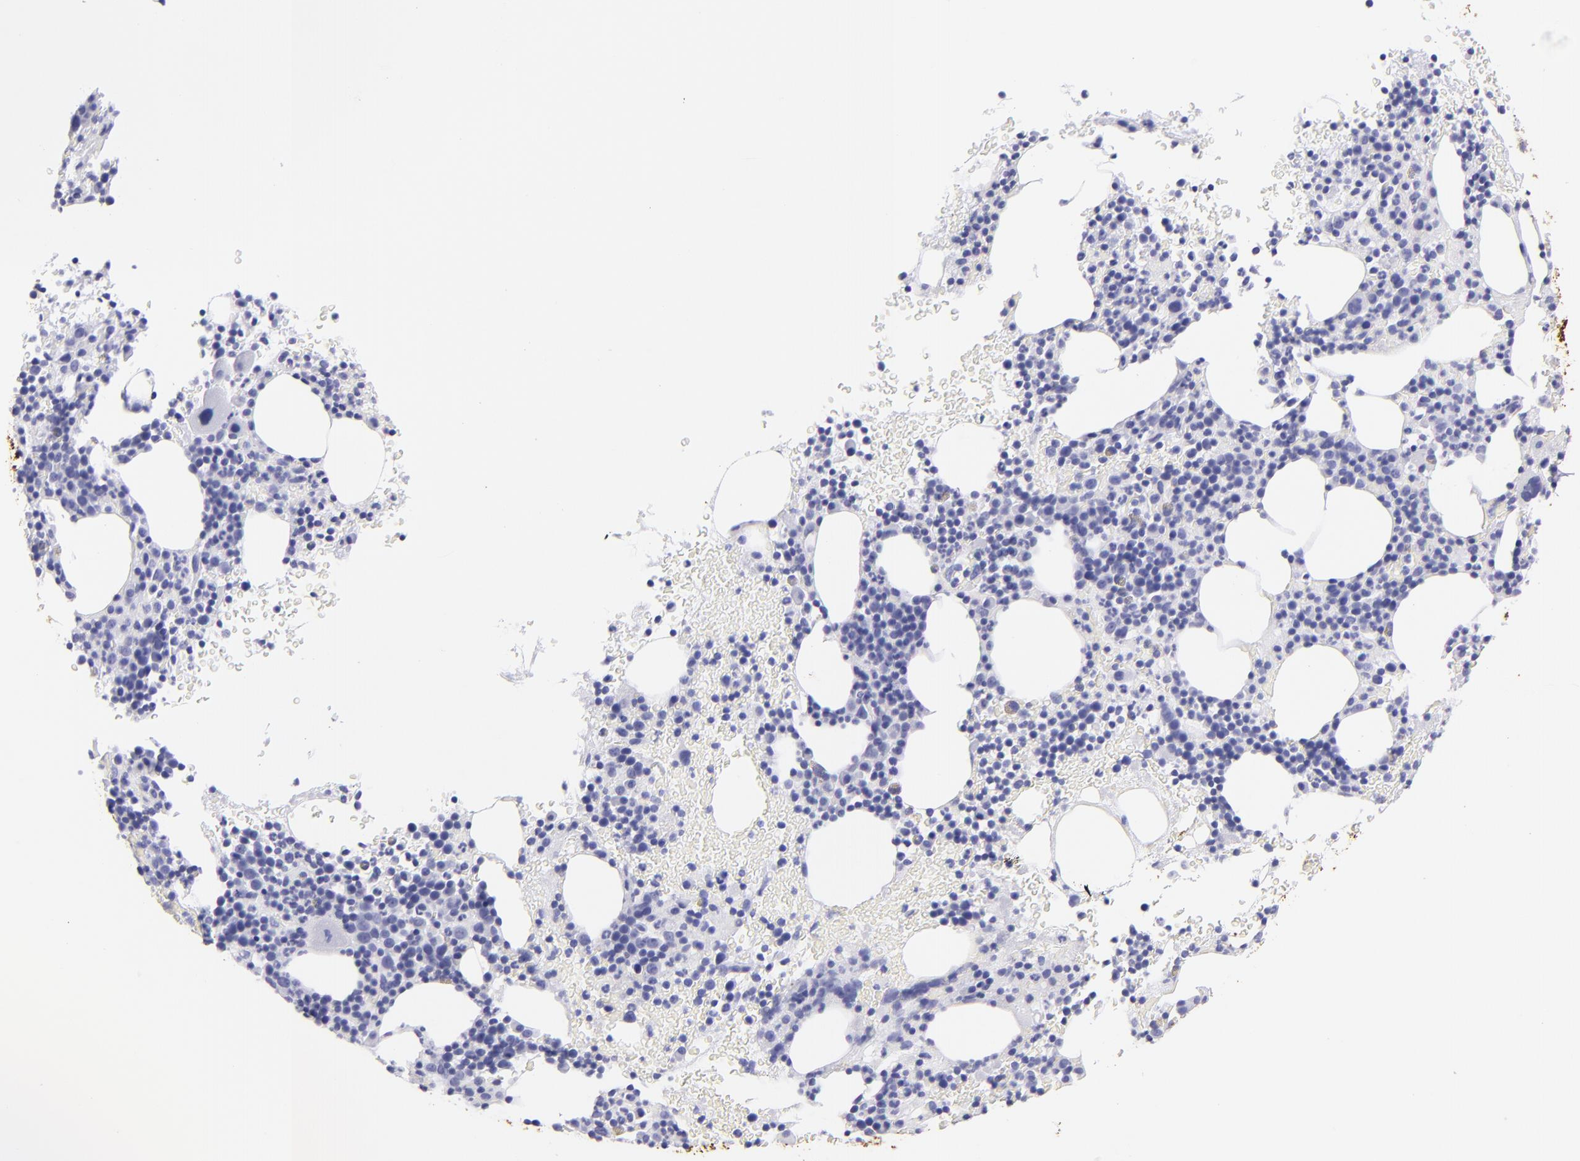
{"staining": {"intensity": "weak", "quantity": "<25%", "location": "cytoplasmic/membranous"}, "tissue": "bone marrow", "cell_type": "Hematopoietic cells", "image_type": "normal", "snomed": [{"axis": "morphology", "description": "Normal tissue, NOS"}, {"axis": "topography", "description": "Bone marrow"}], "caption": "DAB immunohistochemical staining of unremarkable human bone marrow demonstrates no significant staining in hematopoietic cells.", "gene": "CNP", "patient": {"sex": "male", "age": 86}}